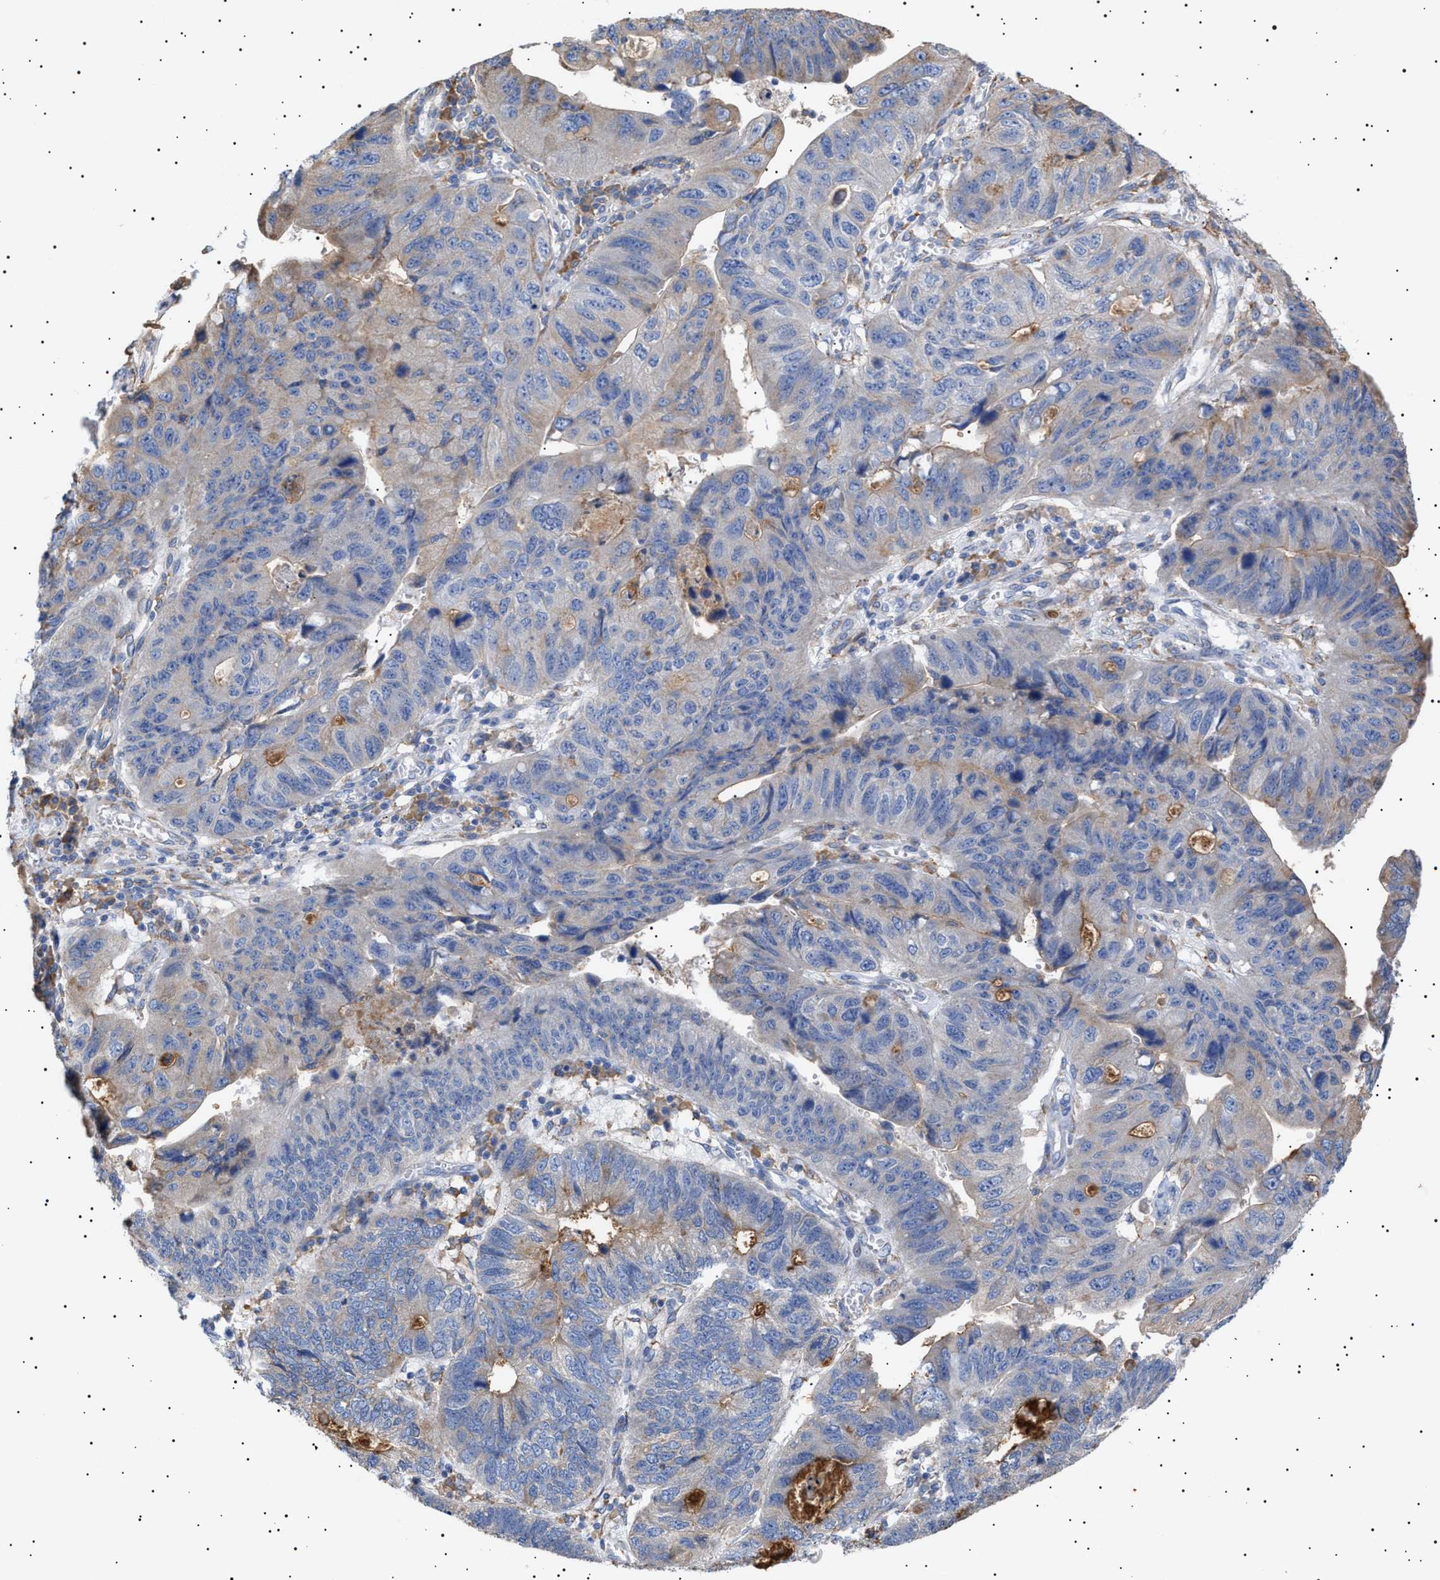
{"staining": {"intensity": "moderate", "quantity": "<25%", "location": "cytoplasmic/membranous"}, "tissue": "stomach cancer", "cell_type": "Tumor cells", "image_type": "cancer", "snomed": [{"axis": "morphology", "description": "Adenocarcinoma, NOS"}, {"axis": "topography", "description": "Stomach"}], "caption": "Moderate cytoplasmic/membranous positivity for a protein is present in approximately <25% of tumor cells of stomach cancer (adenocarcinoma) using immunohistochemistry.", "gene": "ERCC6L2", "patient": {"sex": "male", "age": 59}}